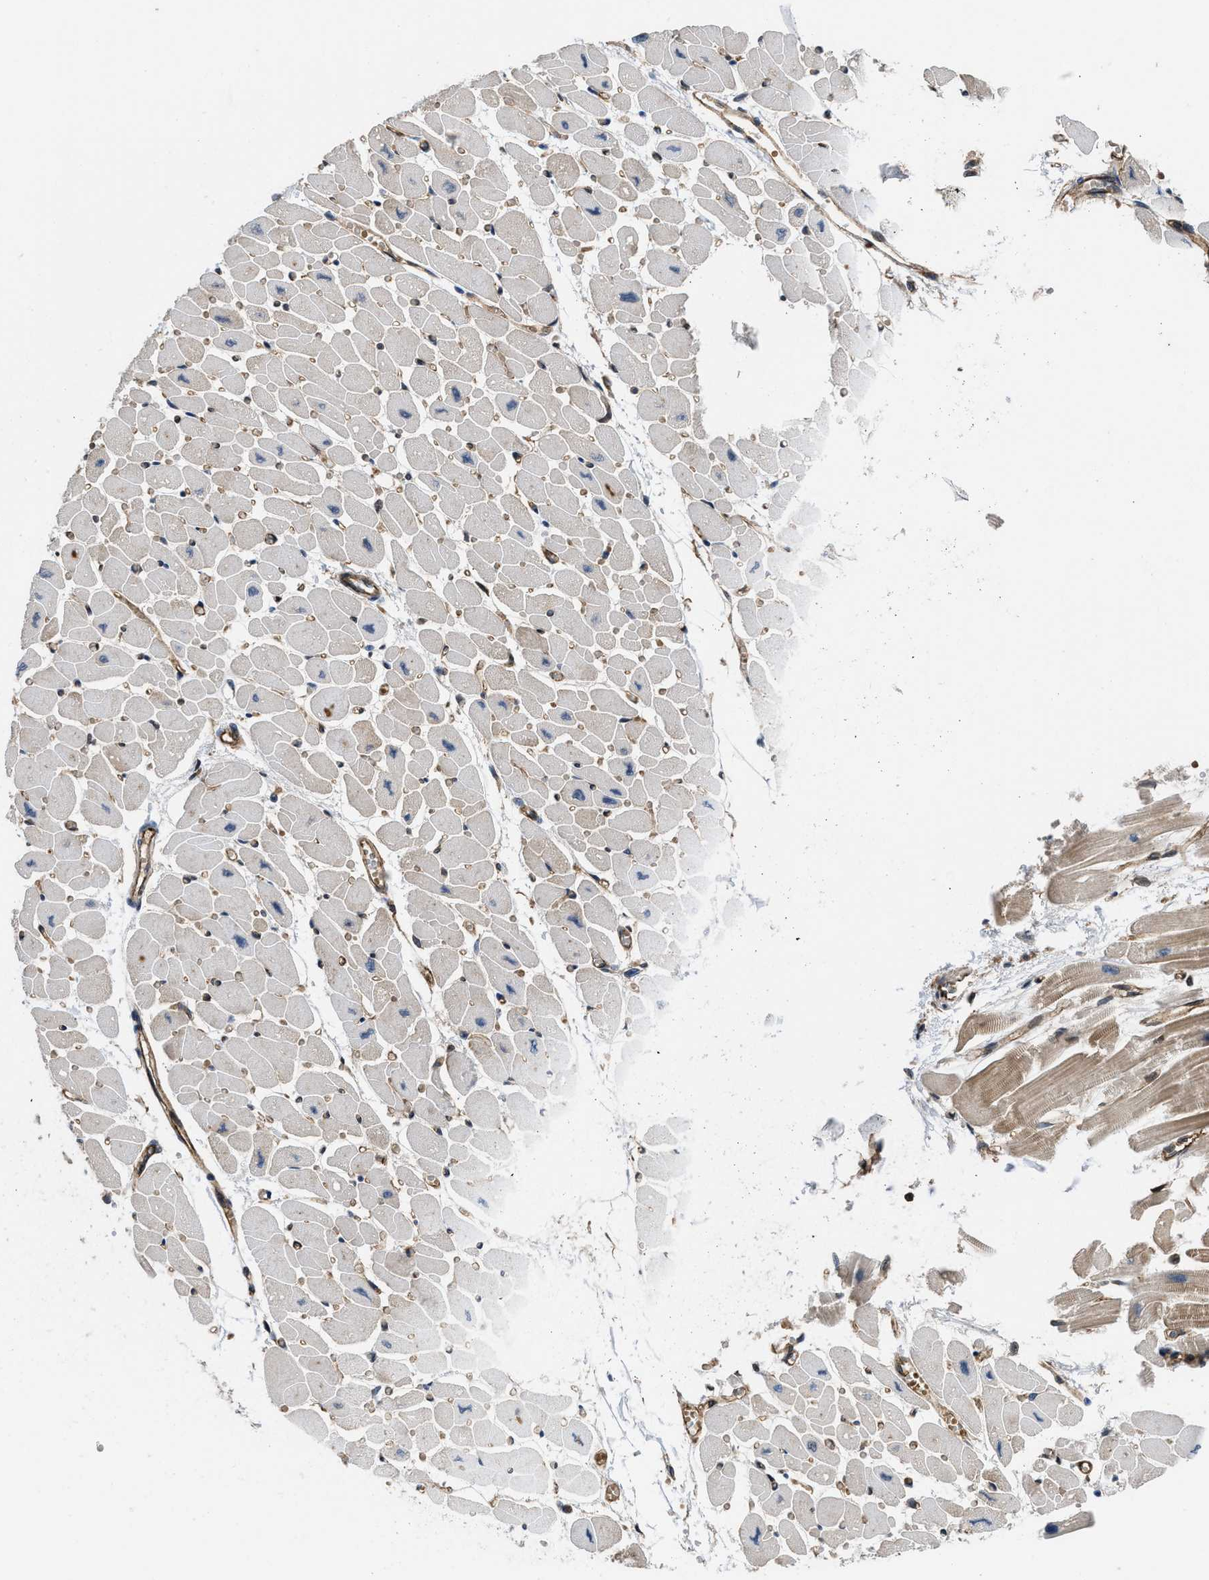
{"staining": {"intensity": "moderate", "quantity": "25%-75%", "location": "cytoplasmic/membranous"}, "tissue": "heart muscle", "cell_type": "Cardiomyocytes", "image_type": "normal", "snomed": [{"axis": "morphology", "description": "Normal tissue, NOS"}, {"axis": "topography", "description": "Heart"}], "caption": "Immunohistochemistry (IHC) image of benign human heart muscle stained for a protein (brown), which reveals medium levels of moderate cytoplasmic/membranous expression in about 25%-75% of cardiomyocytes.", "gene": "GPATCH2L", "patient": {"sex": "female", "age": 54}}